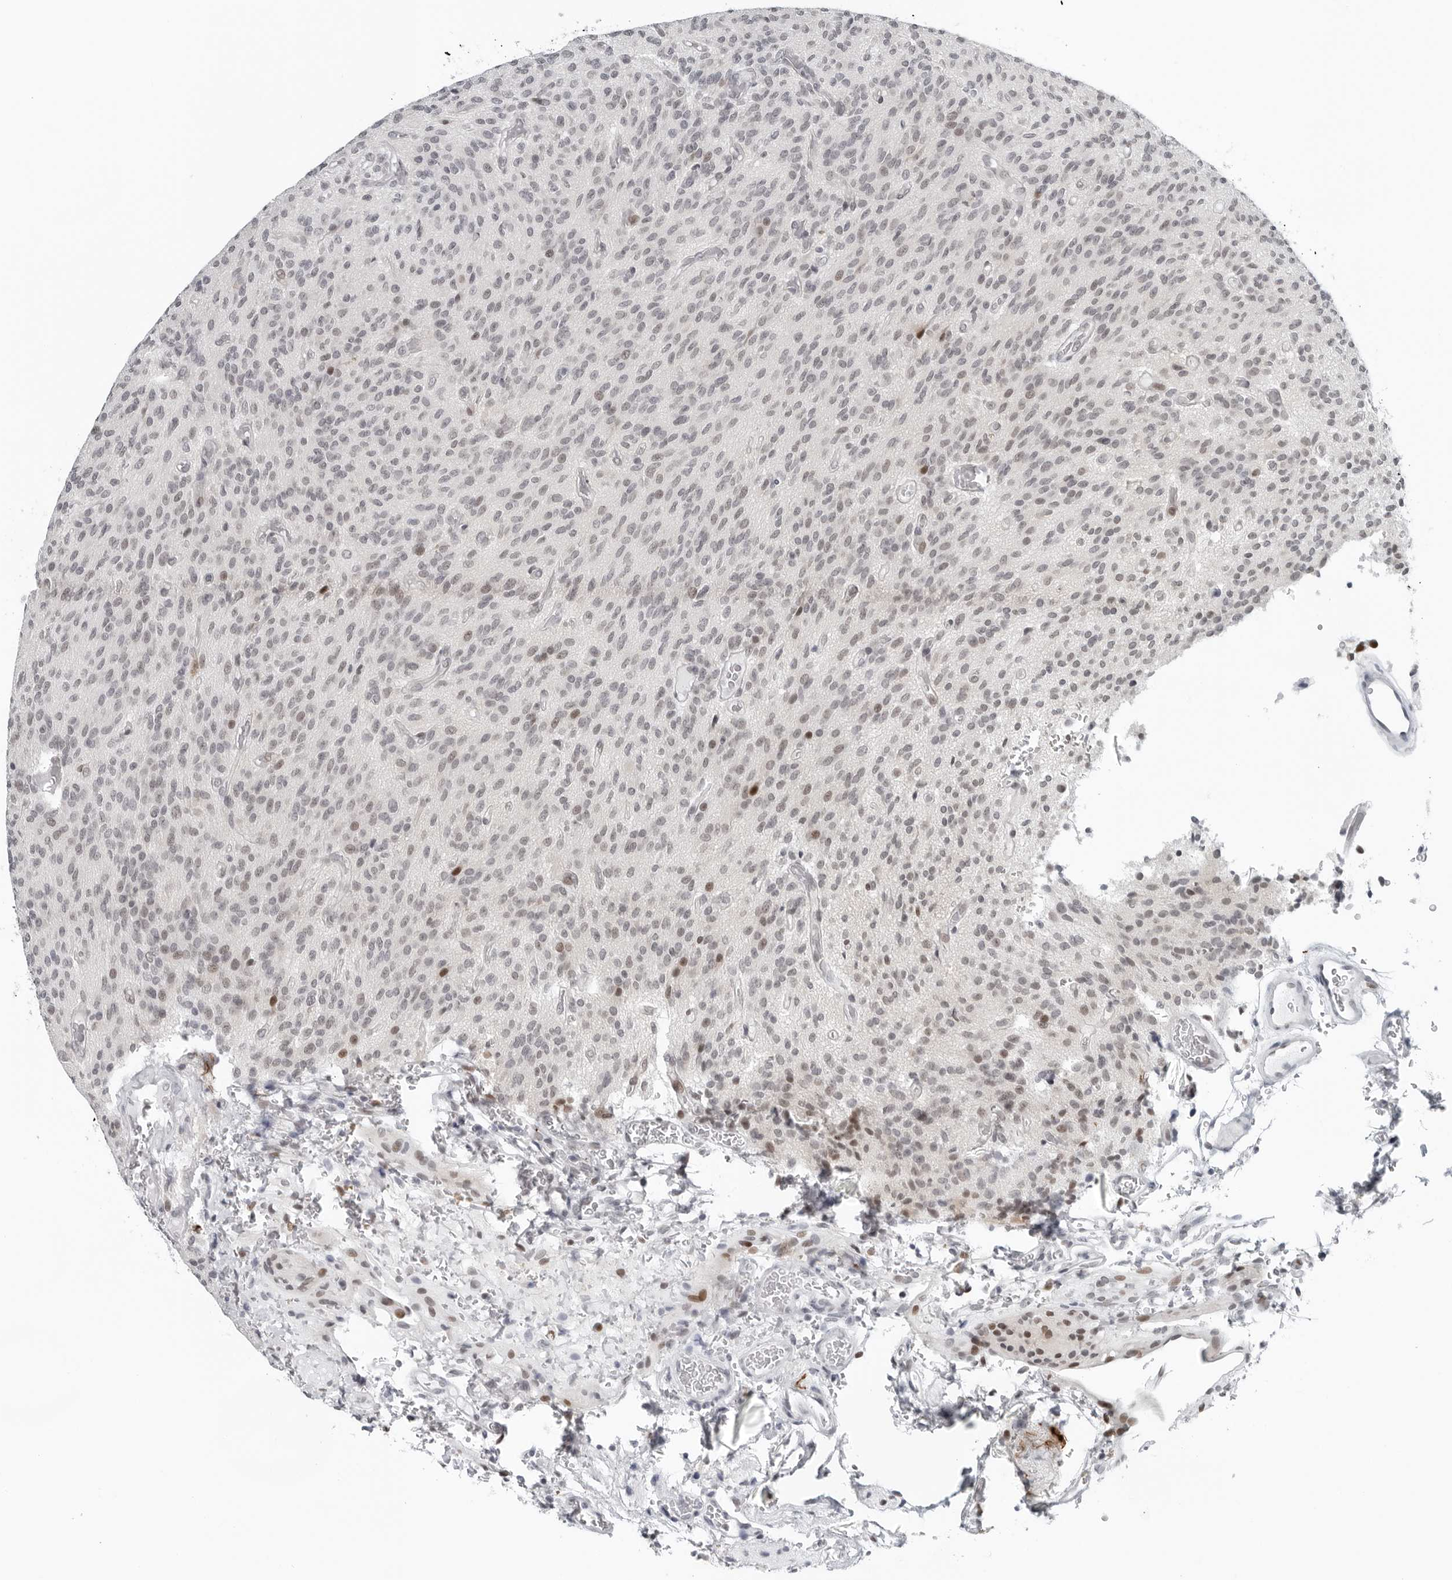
{"staining": {"intensity": "moderate", "quantity": "<25%", "location": "nuclear"}, "tissue": "glioma", "cell_type": "Tumor cells", "image_type": "cancer", "snomed": [{"axis": "morphology", "description": "Glioma, malignant, High grade"}, {"axis": "topography", "description": "Brain"}], "caption": "High-power microscopy captured an IHC micrograph of glioma, revealing moderate nuclear expression in about <25% of tumor cells. (IHC, brightfield microscopy, high magnification).", "gene": "PPP1R42", "patient": {"sex": "male", "age": 34}}